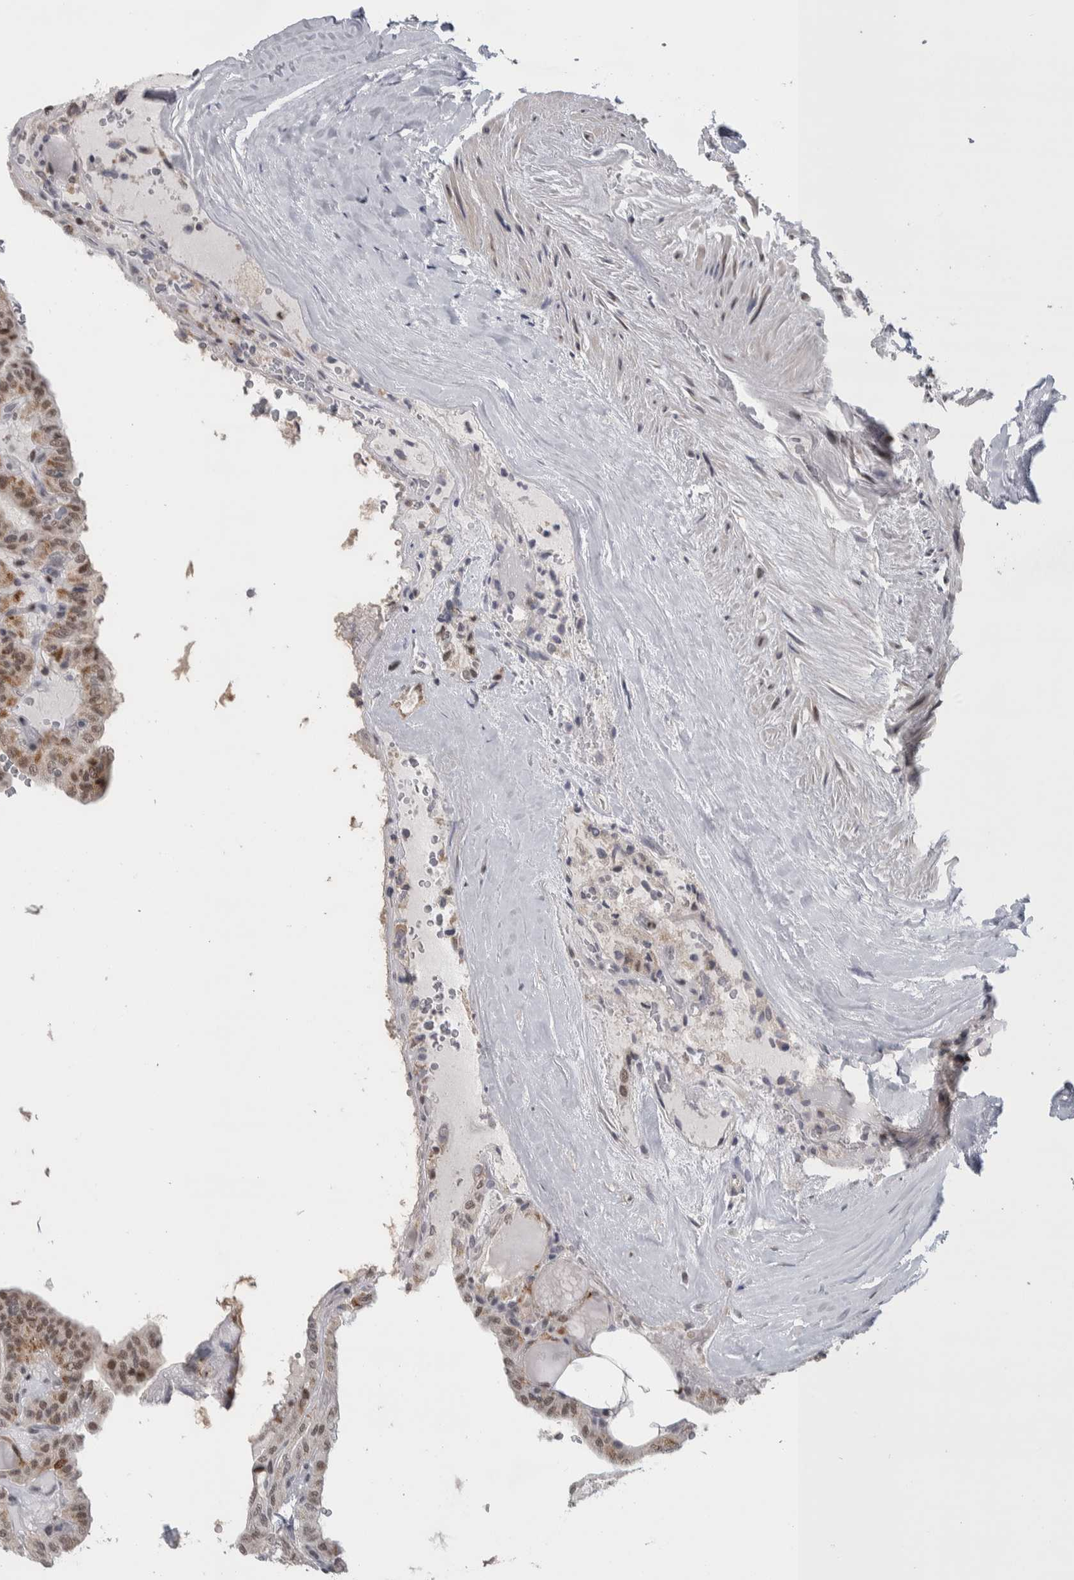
{"staining": {"intensity": "moderate", "quantity": ">75%", "location": "cytoplasmic/membranous"}, "tissue": "thyroid cancer", "cell_type": "Tumor cells", "image_type": "cancer", "snomed": [{"axis": "morphology", "description": "Papillary adenocarcinoma, NOS"}, {"axis": "topography", "description": "Thyroid gland"}], "caption": "High-power microscopy captured an immunohistochemistry histopathology image of thyroid cancer, revealing moderate cytoplasmic/membranous expression in about >75% of tumor cells.", "gene": "HEXIM2", "patient": {"sex": "male", "age": 77}}